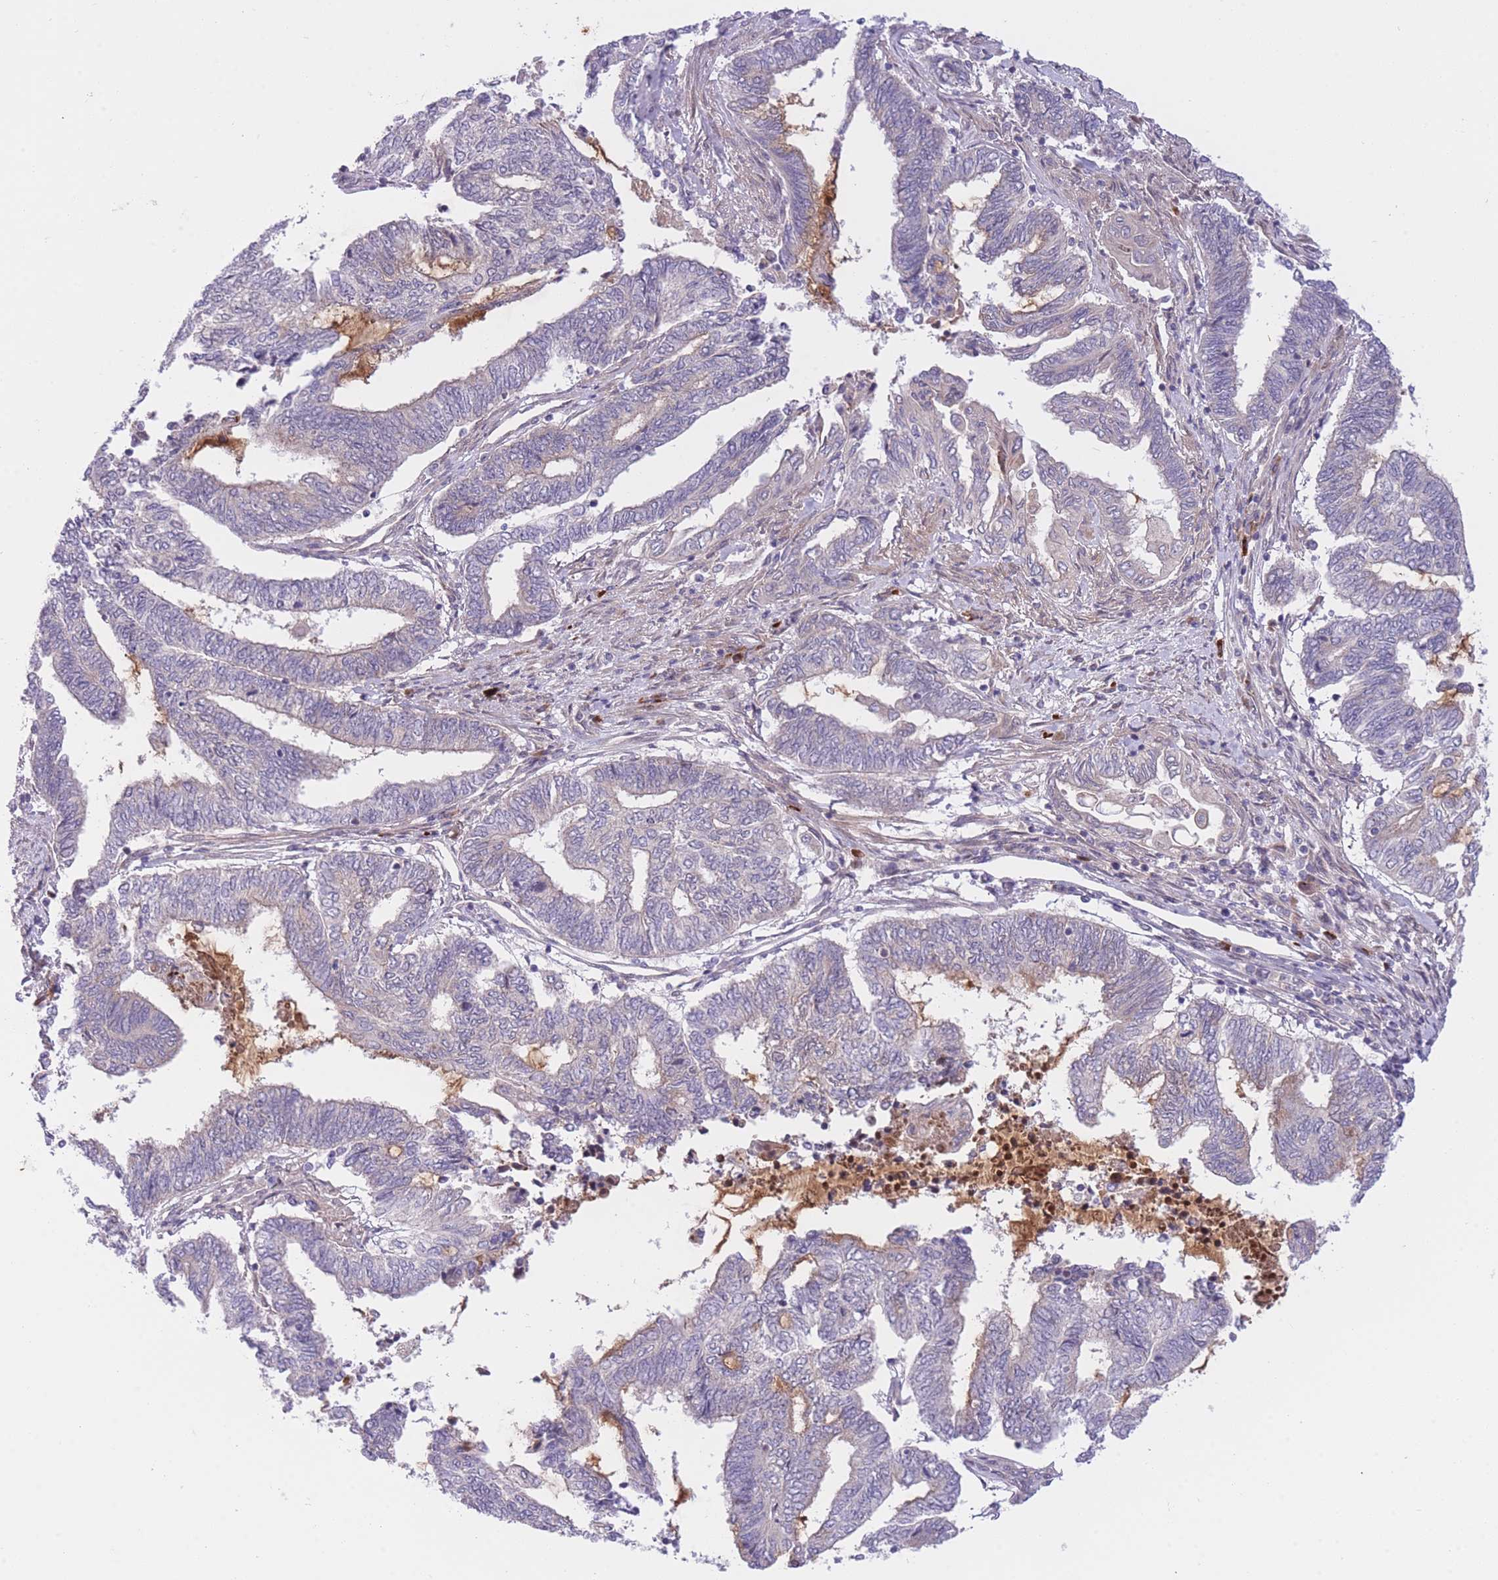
{"staining": {"intensity": "negative", "quantity": "none", "location": "none"}, "tissue": "endometrial cancer", "cell_type": "Tumor cells", "image_type": "cancer", "snomed": [{"axis": "morphology", "description": "Adenocarcinoma, NOS"}, {"axis": "topography", "description": "Uterus"}, {"axis": "topography", "description": "Endometrium"}], "caption": "DAB (3,3'-diaminobenzidine) immunohistochemical staining of human endometrial cancer (adenocarcinoma) demonstrates no significant expression in tumor cells. (Stains: DAB (3,3'-diaminobenzidine) immunohistochemistry (IHC) with hematoxylin counter stain, Microscopy: brightfield microscopy at high magnification).", "gene": "CDC25B", "patient": {"sex": "female", "age": 70}}